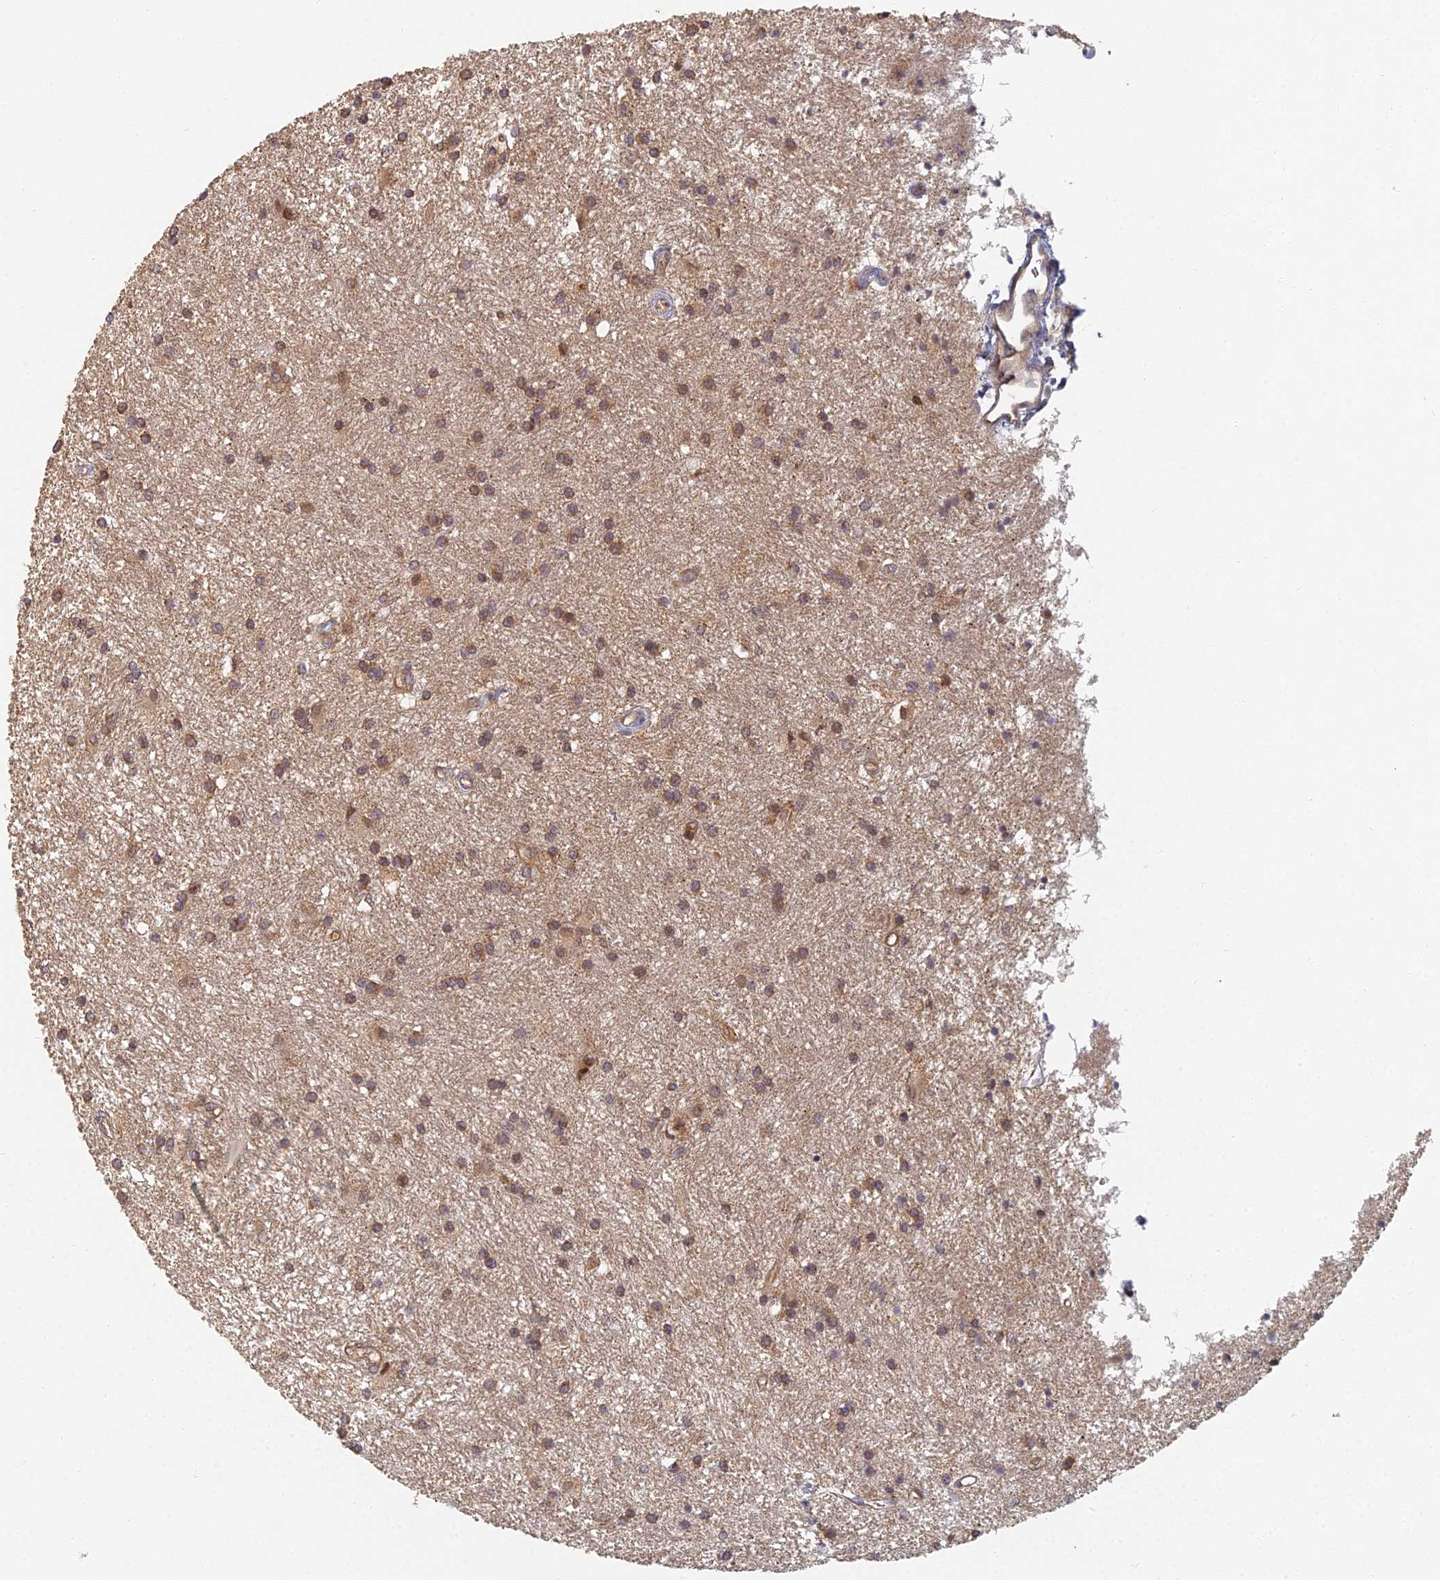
{"staining": {"intensity": "moderate", "quantity": ">75%", "location": "cytoplasmic/membranous"}, "tissue": "glioma", "cell_type": "Tumor cells", "image_type": "cancer", "snomed": [{"axis": "morphology", "description": "Glioma, malignant, High grade"}, {"axis": "topography", "description": "Brain"}], "caption": "IHC (DAB) staining of malignant glioma (high-grade) exhibits moderate cytoplasmic/membranous protein expression in about >75% of tumor cells. The staining was performed using DAB (3,3'-diaminobenzidine) to visualize the protein expression in brown, while the nuclei were stained in blue with hematoxylin (Magnification: 20x).", "gene": "INO80D", "patient": {"sex": "male", "age": 77}}